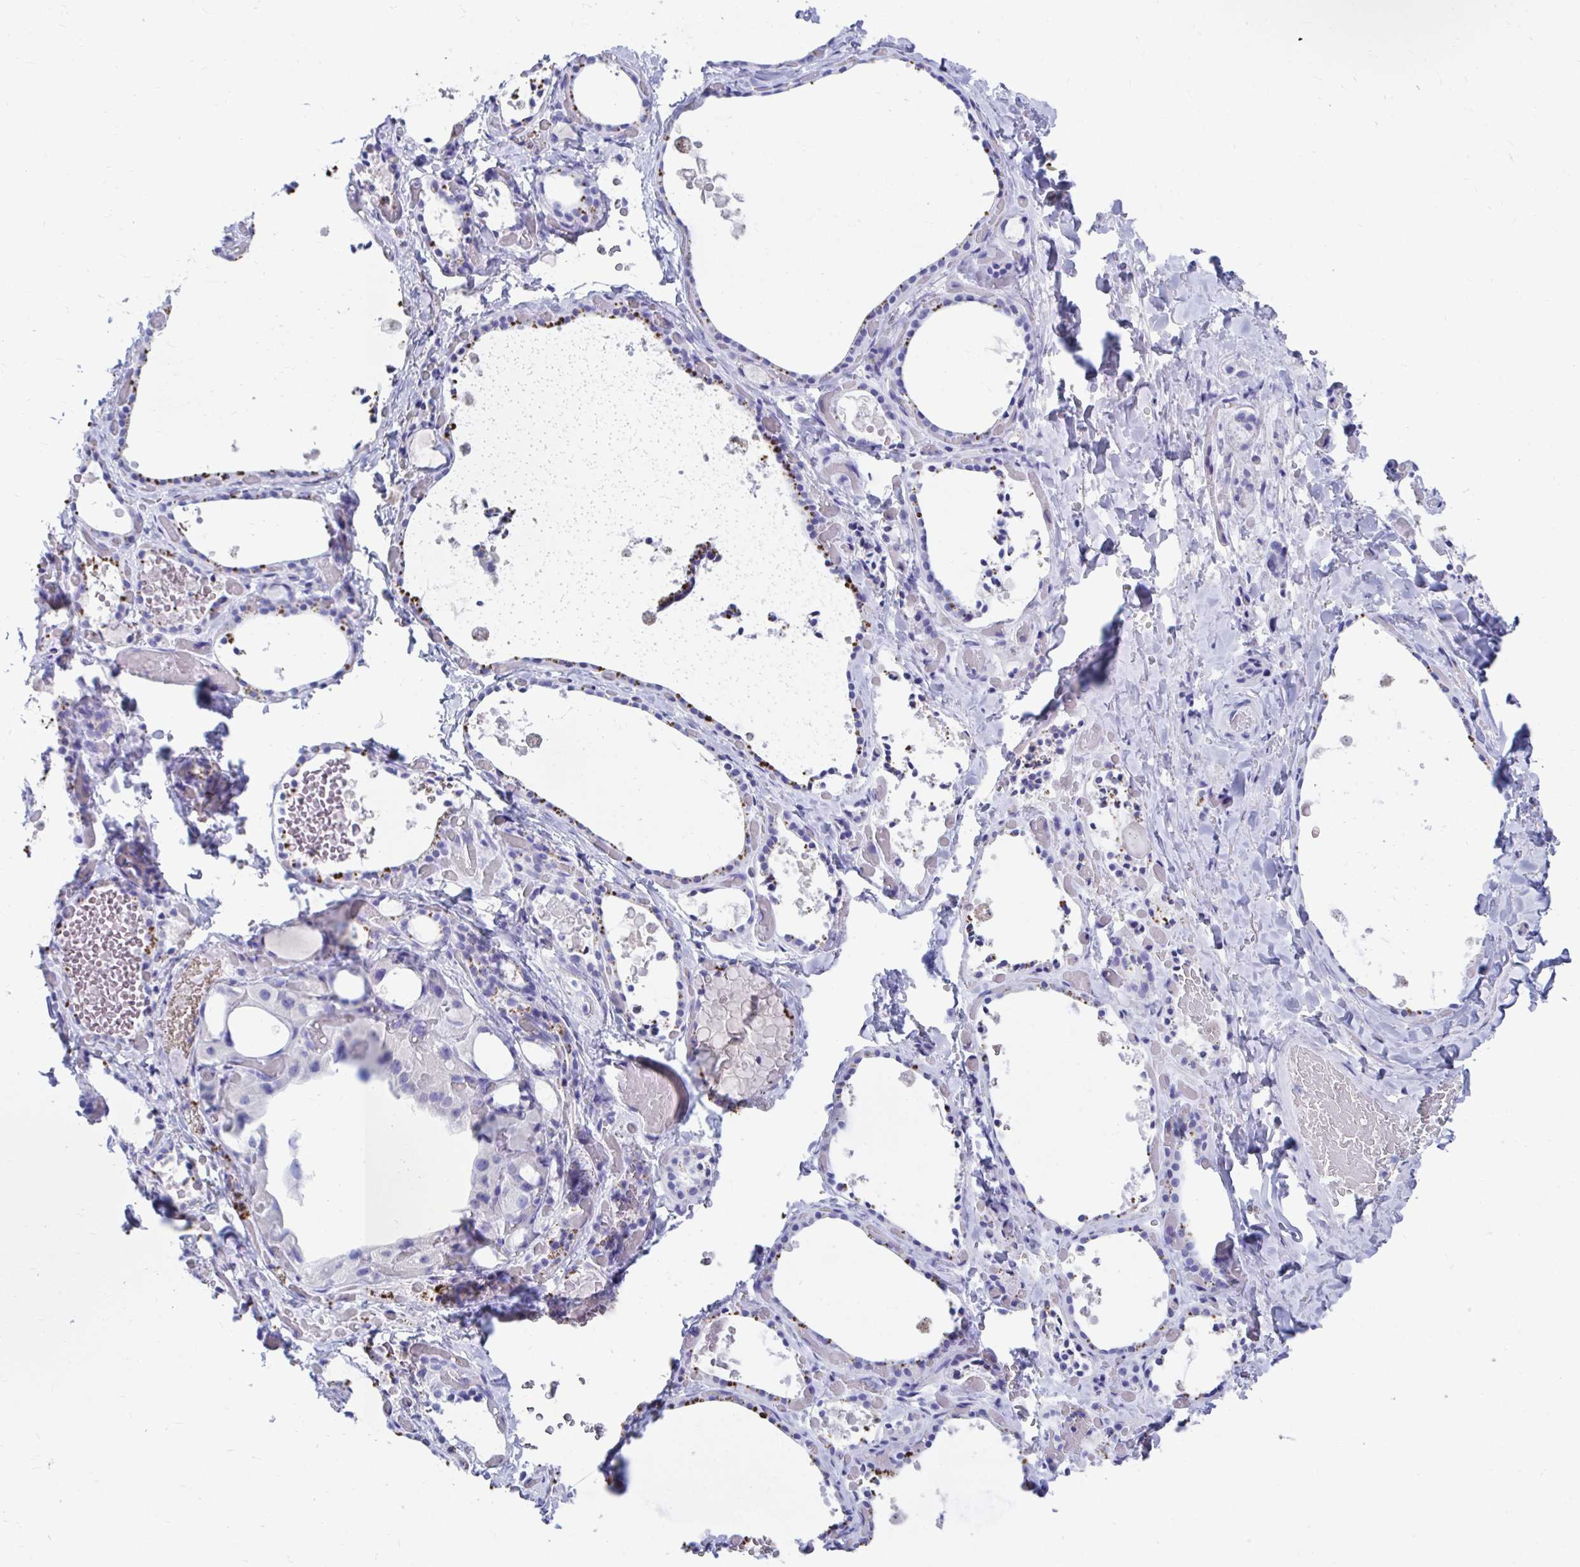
{"staining": {"intensity": "negative", "quantity": "none", "location": "none"}, "tissue": "thyroid gland", "cell_type": "Glandular cells", "image_type": "normal", "snomed": [{"axis": "morphology", "description": "Normal tissue, NOS"}, {"axis": "topography", "description": "Thyroid gland"}], "caption": "Immunohistochemistry image of unremarkable thyroid gland: thyroid gland stained with DAB exhibits no significant protein expression in glandular cells. The staining was performed using DAB to visualize the protein expression in brown, while the nuclei were stained in blue with hematoxylin (Magnification: 20x).", "gene": "DPEP3", "patient": {"sex": "female", "age": 56}}